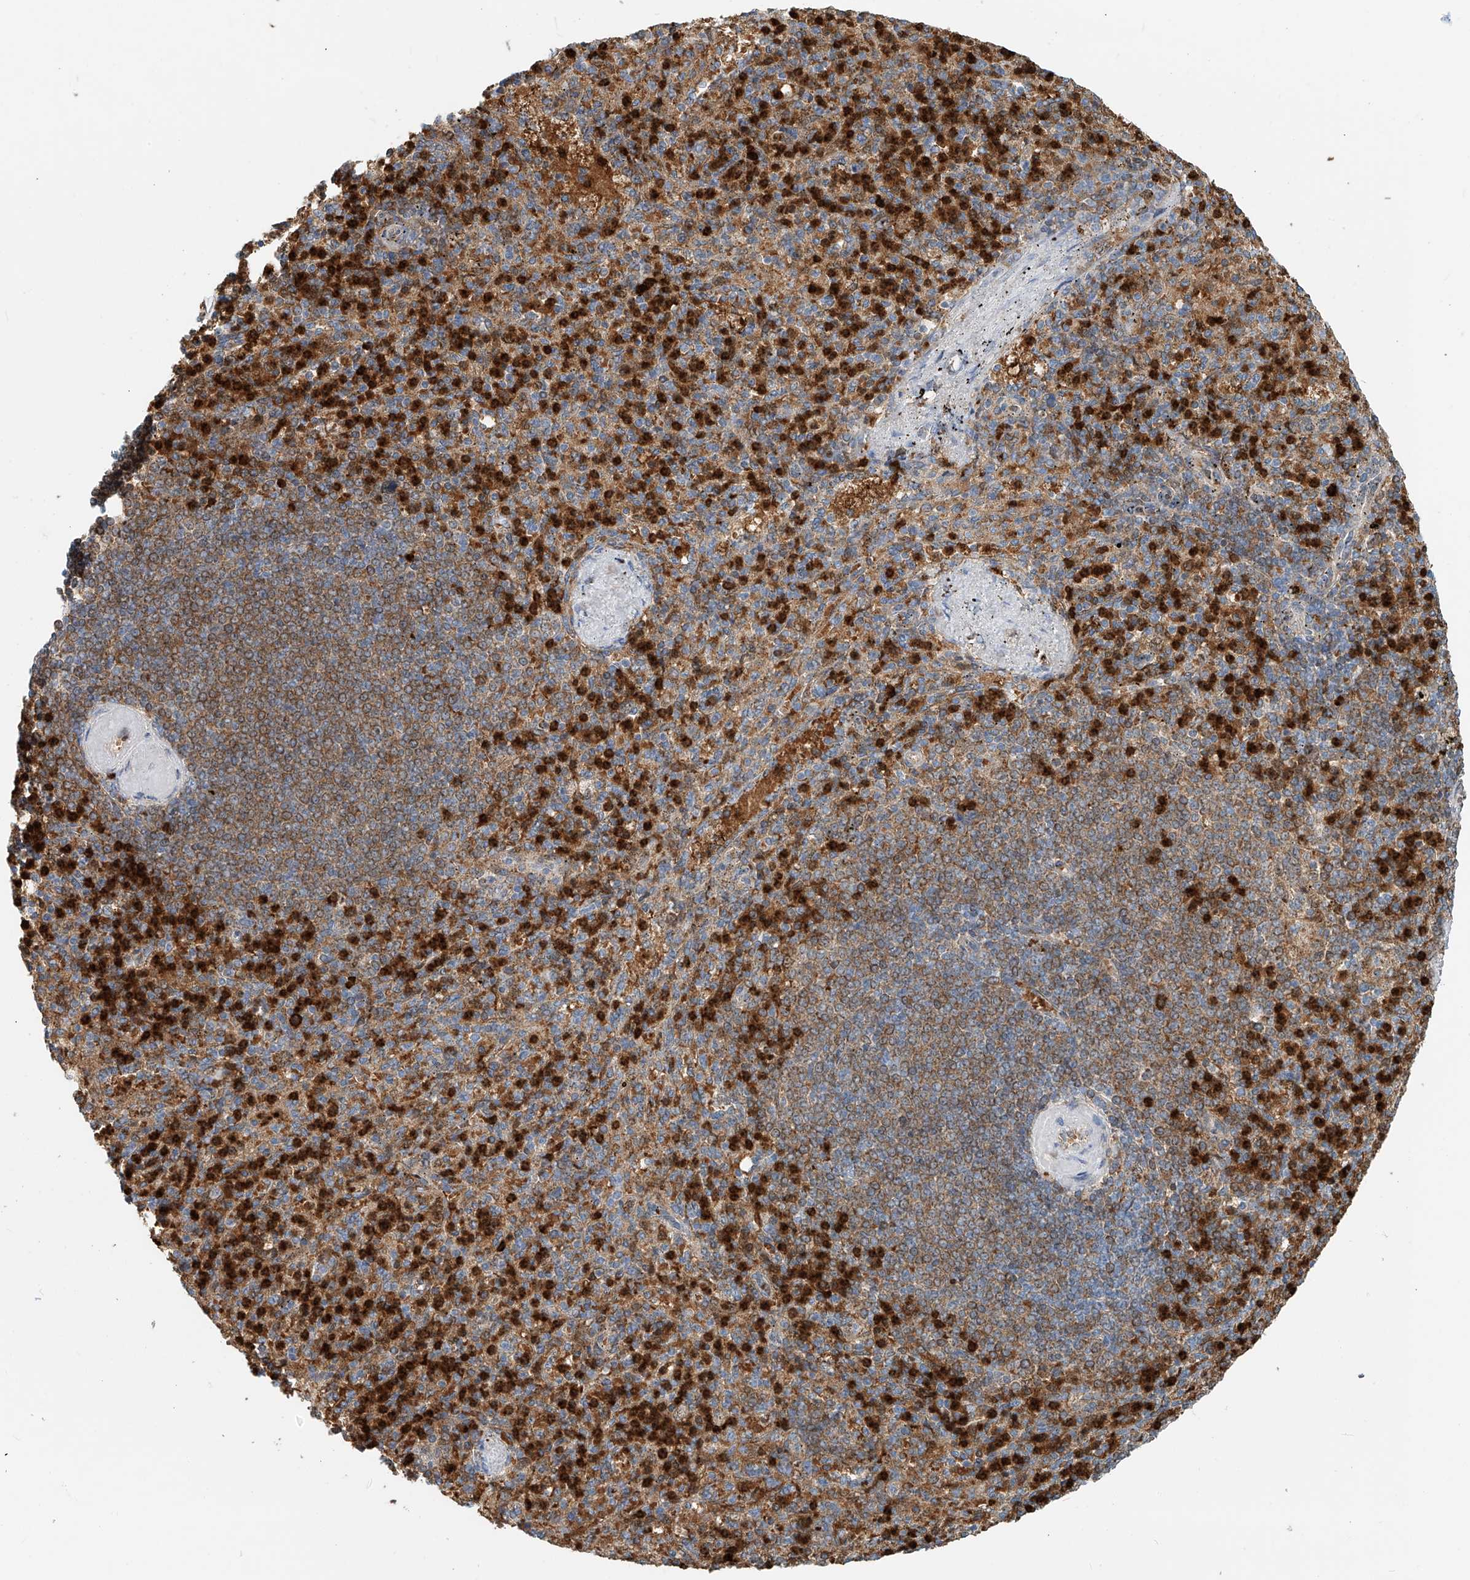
{"staining": {"intensity": "strong", "quantity": "25%-75%", "location": "cytoplasmic/membranous"}, "tissue": "spleen", "cell_type": "Cells in red pulp", "image_type": "normal", "snomed": [{"axis": "morphology", "description": "Normal tissue, NOS"}, {"axis": "topography", "description": "Spleen"}], "caption": "Protein staining of benign spleen reveals strong cytoplasmic/membranous expression in about 25%-75% of cells in red pulp. (DAB (3,3'-diaminobenzidine) = brown stain, brightfield microscopy at high magnification).", "gene": "PTPRA", "patient": {"sex": "female", "age": 74}}